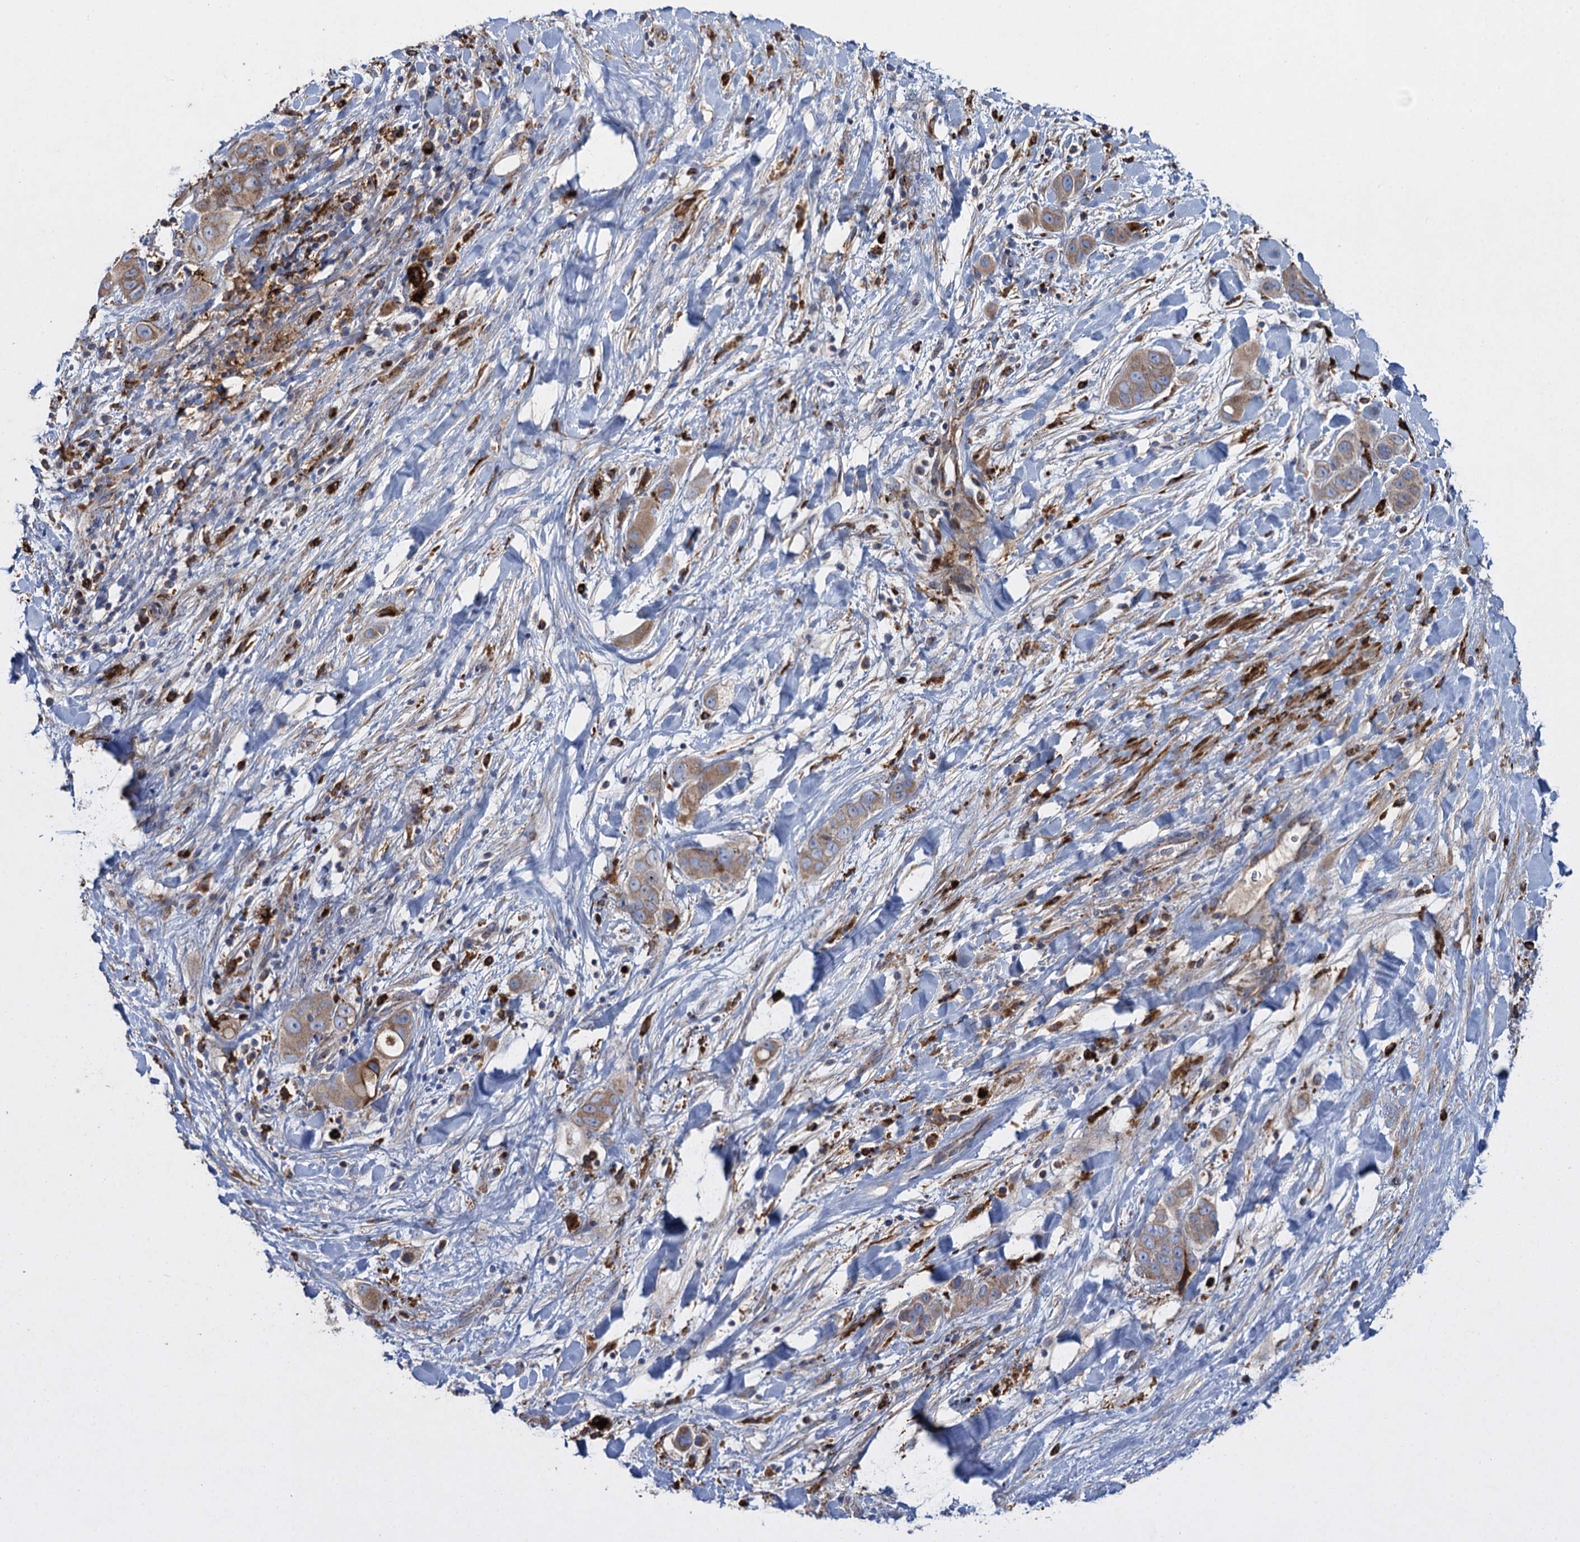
{"staining": {"intensity": "moderate", "quantity": ">75%", "location": "cytoplasmic/membranous"}, "tissue": "liver cancer", "cell_type": "Tumor cells", "image_type": "cancer", "snomed": [{"axis": "morphology", "description": "Cholangiocarcinoma"}, {"axis": "topography", "description": "Liver"}], "caption": "Human liver cancer stained with a brown dye shows moderate cytoplasmic/membranous positive positivity in approximately >75% of tumor cells.", "gene": "TXNDC11", "patient": {"sex": "female", "age": 52}}